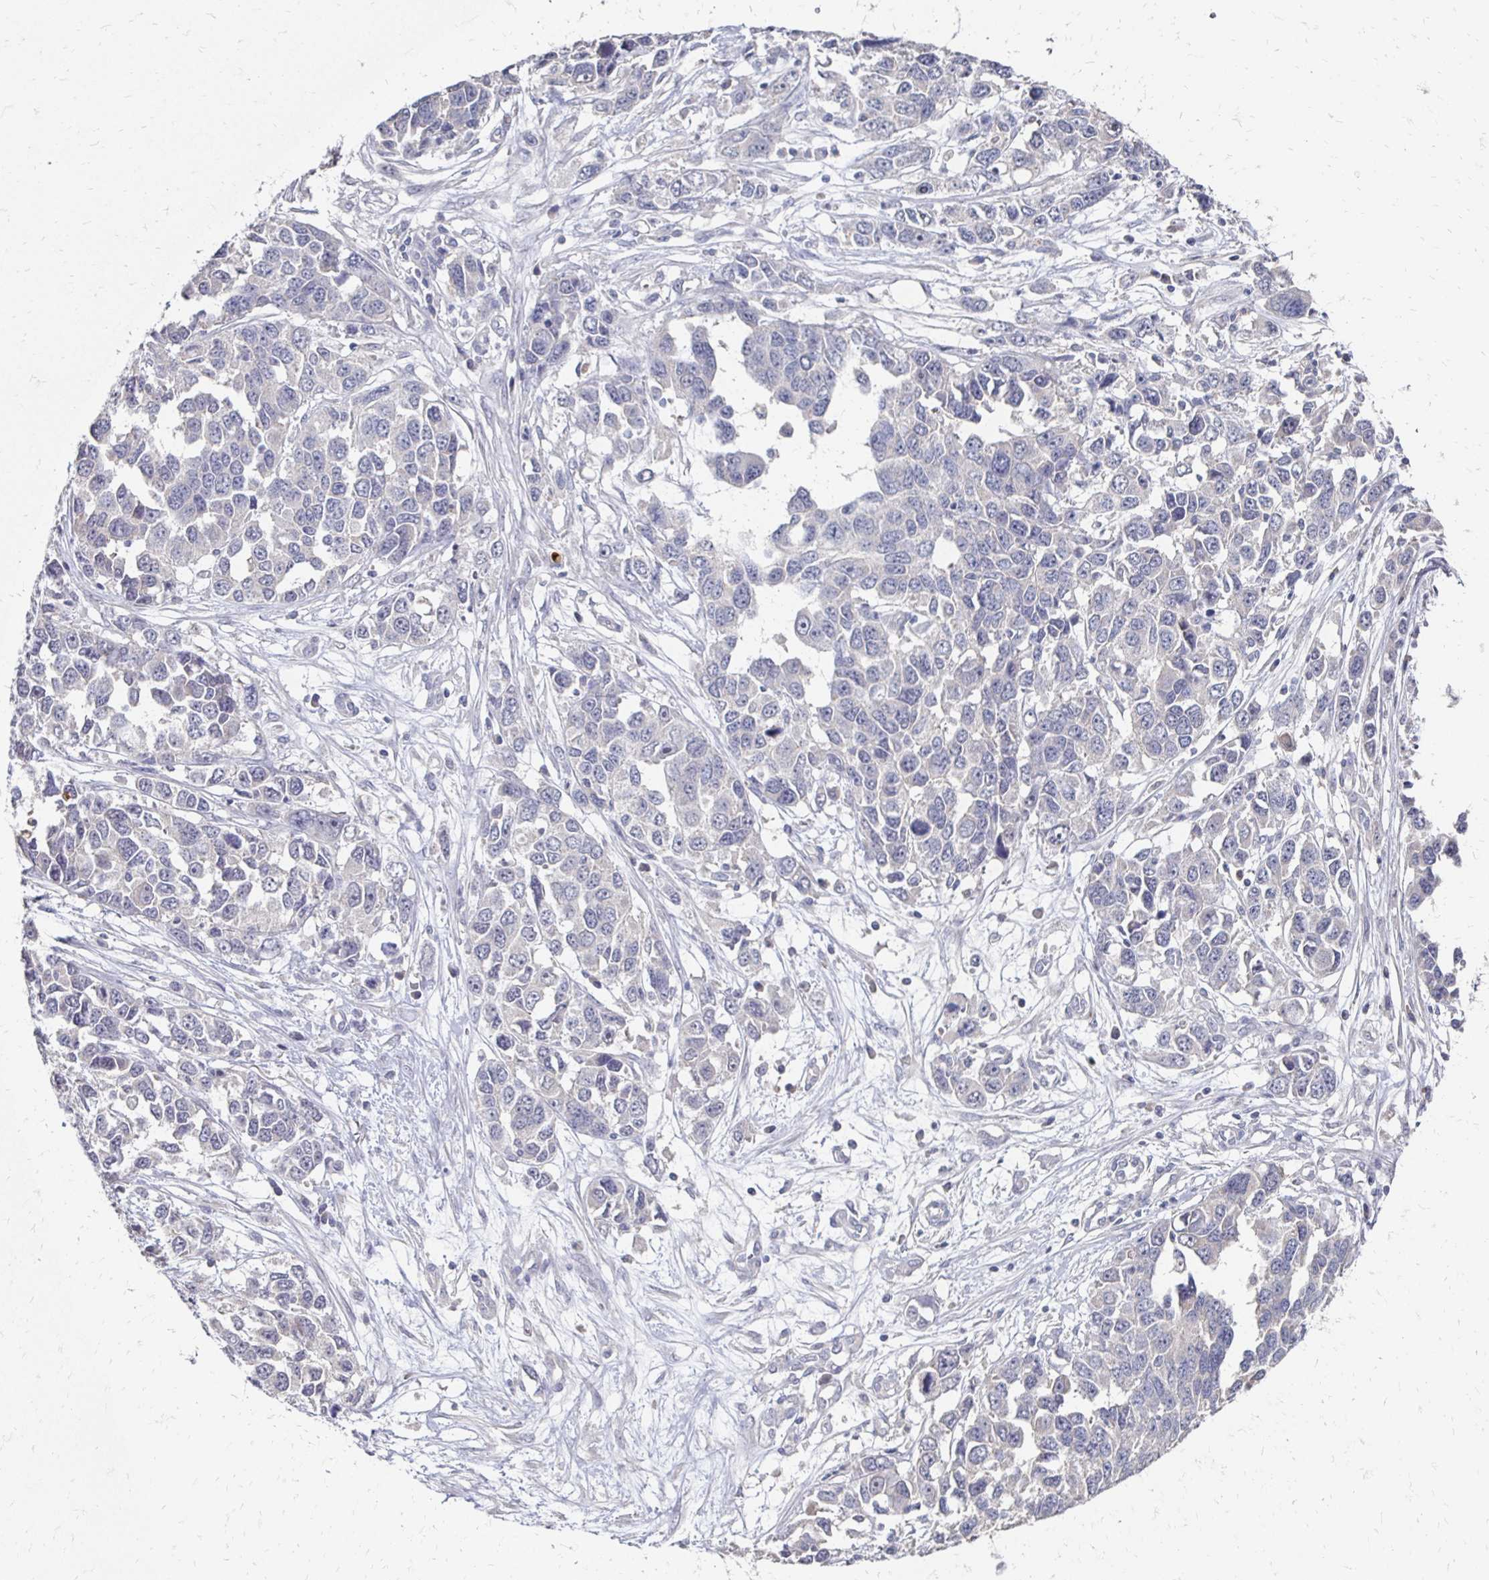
{"staining": {"intensity": "negative", "quantity": "none", "location": "none"}, "tissue": "ovarian cancer", "cell_type": "Tumor cells", "image_type": "cancer", "snomed": [{"axis": "morphology", "description": "Cystadenocarcinoma, serous, NOS"}, {"axis": "topography", "description": "Ovary"}], "caption": "Immunohistochemistry photomicrograph of neoplastic tissue: ovarian cancer stained with DAB reveals no significant protein staining in tumor cells.", "gene": "ZNF727", "patient": {"sex": "female", "age": 76}}